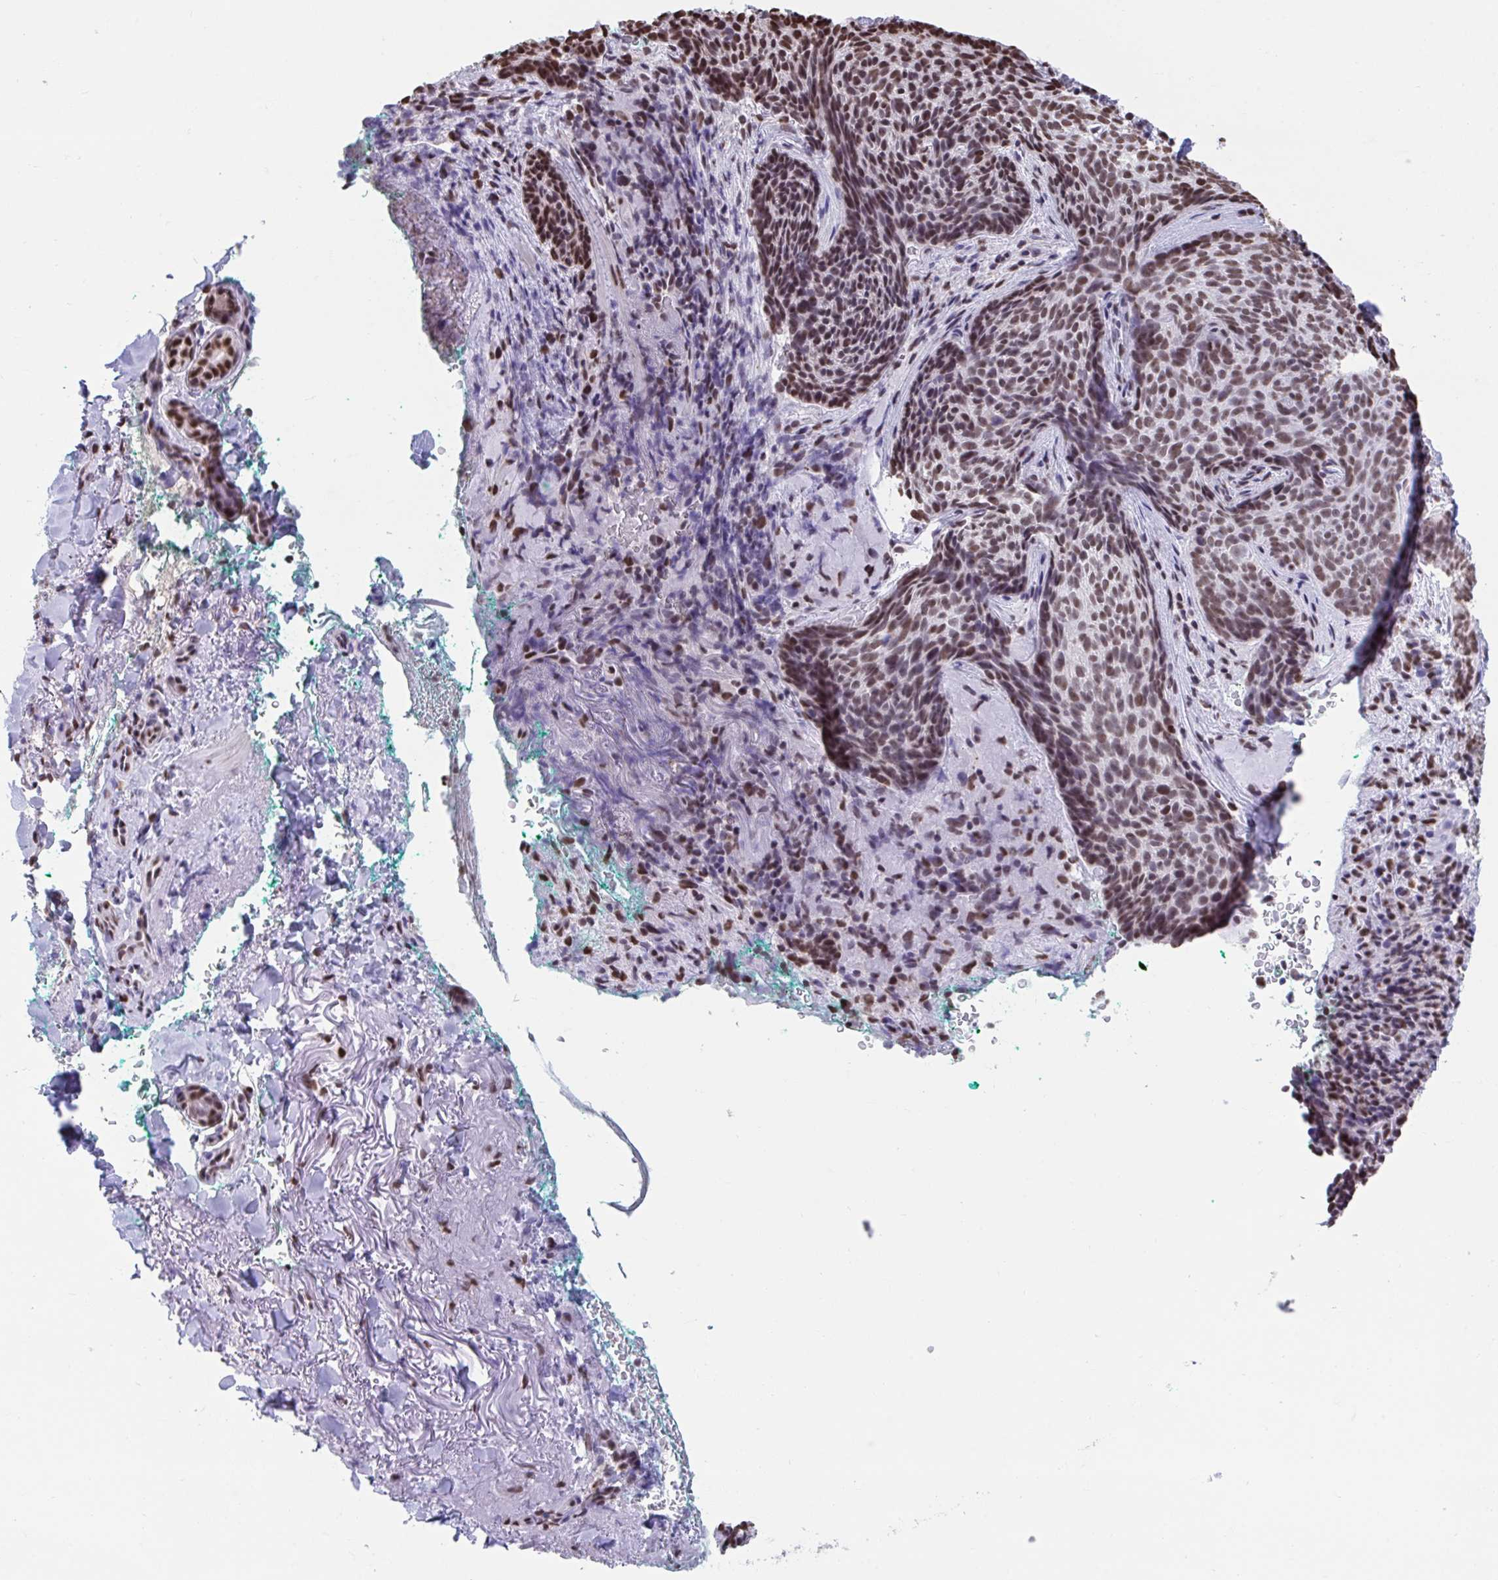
{"staining": {"intensity": "moderate", "quantity": ">75%", "location": "nuclear"}, "tissue": "skin cancer", "cell_type": "Tumor cells", "image_type": "cancer", "snomed": [{"axis": "morphology", "description": "Basal cell carcinoma"}, {"axis": "topography", "description": "Skin"}, {"axis": "topography", "description": "Skin of head"}], "caption": "Protein expression analysis of skin cancer (basal cell carcinoma) exhibits moderate nuclear expression in approximately >75% of tumor cells.", "gene": "HNRNPDL", "patient": {"sex": "female", "age": 92}}